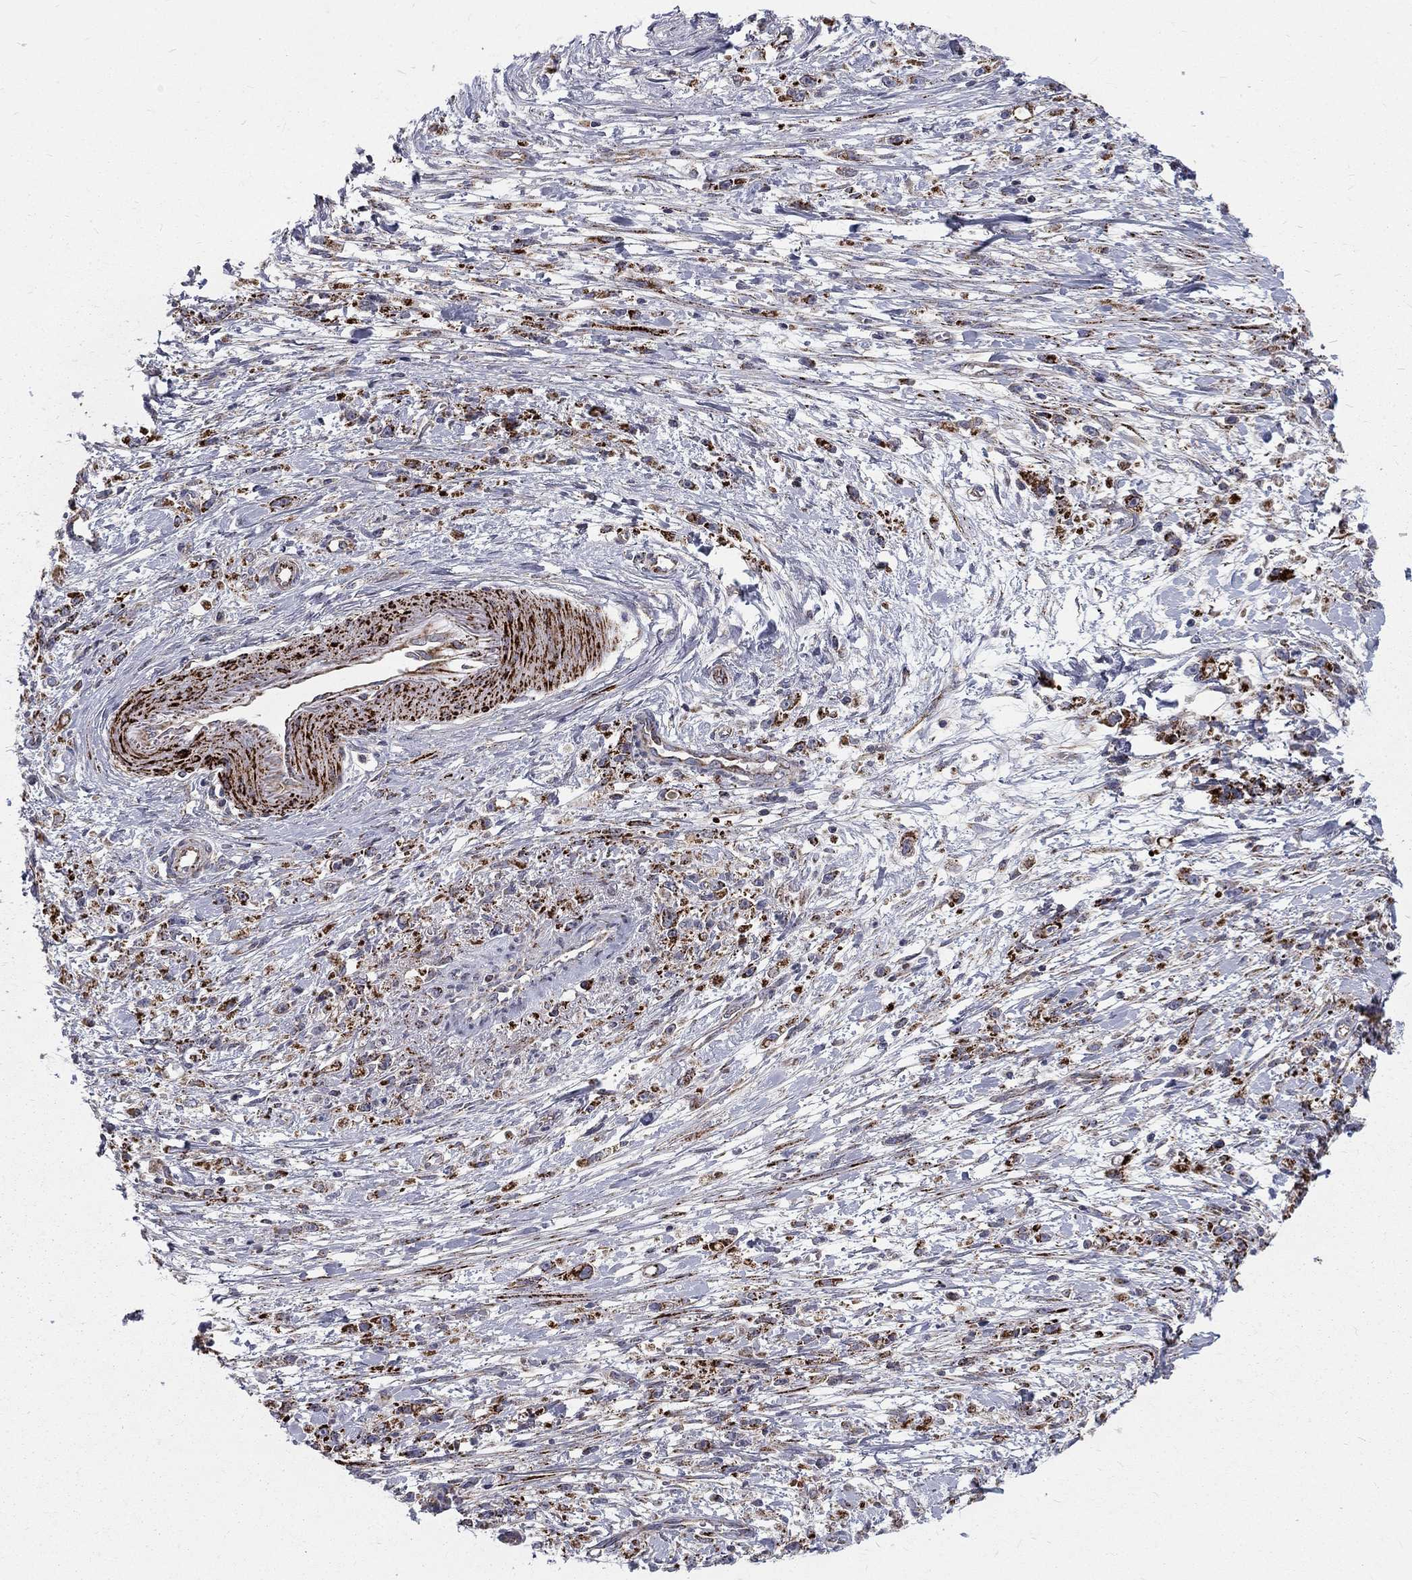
{"staining": {"intensity": "strong", "quantity": "25%-75%", "location": "cytoplasmic/membranous"}, "tissue": "stomach cancer", "cell_type": "Tumor cells", "image_type": "cancer", "snomed": [{"axis": "morphology", "description": "Adenocarcinoma, NOS"}, {"axis": "topography", "description": "Stomach"}], "caption": "Tumor cells demonstrate strong cytoplasmic/membranous expression in approximately 25%-75% of cells in adenocarcinoma (stomach).", "gene": "ALDH1B1", "patient": {"sex": "female", "age": 59}}